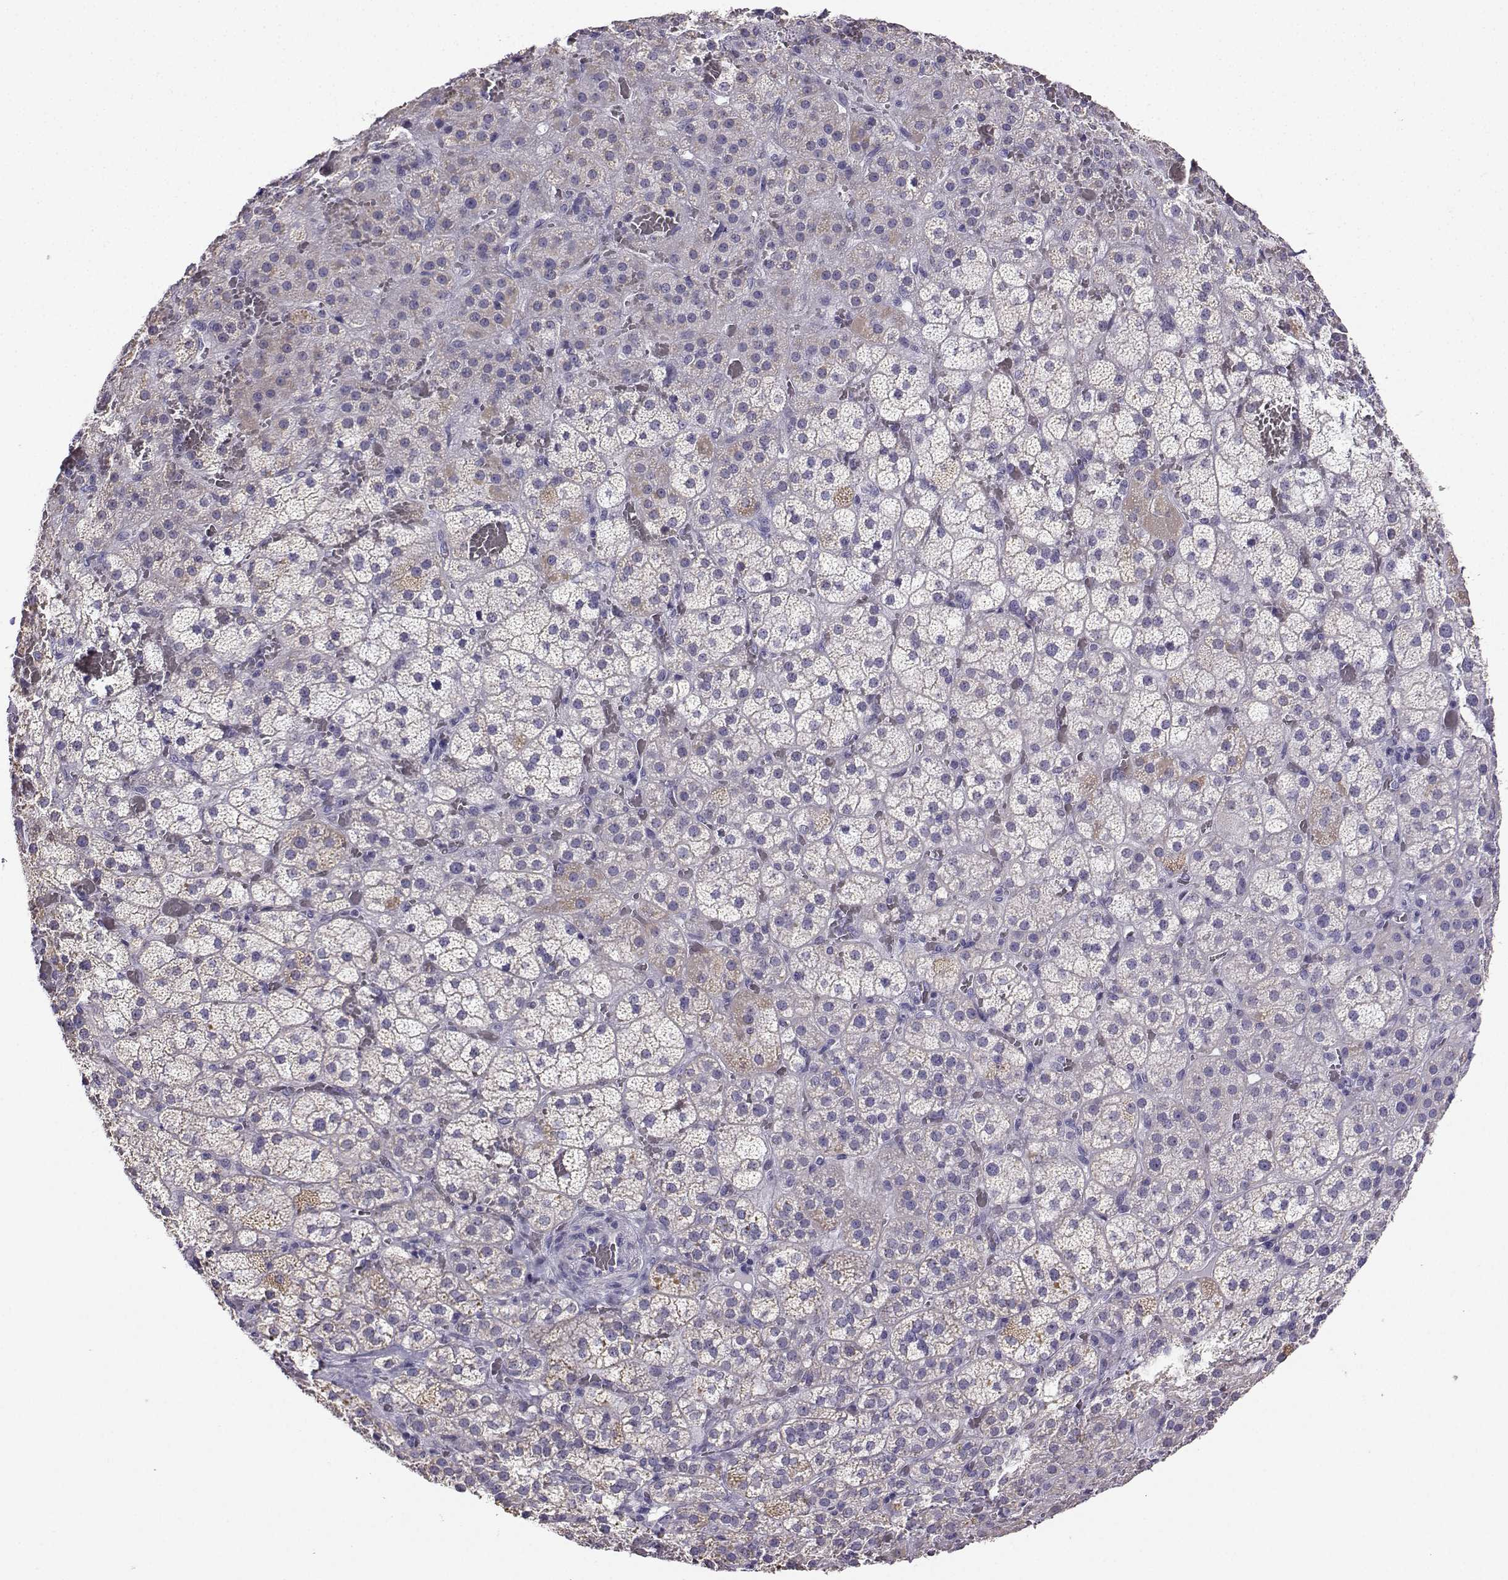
{"staining": {"intensity": "weak", "quantity": "25%-75%", "location": "cytoplasmic/membranous"}, "tissue": "adrenal gland", "cell_type": "Glandular cells", "image_type": "normal", "snomed": [{"axis": "morphology", "description": "Normal tissue, NOS"}, {"axis": "topography", "description": "Adrenal gland"}], "caption": "Protein expression by immunohistochemistry (IHC) displays weak cytoplasmic/membranous expression in approximately 25%-75% of glandular cells in unremarkable adrenal gland.", "gene": "AVP", "patient": {"sex": "male", "age": 57}}